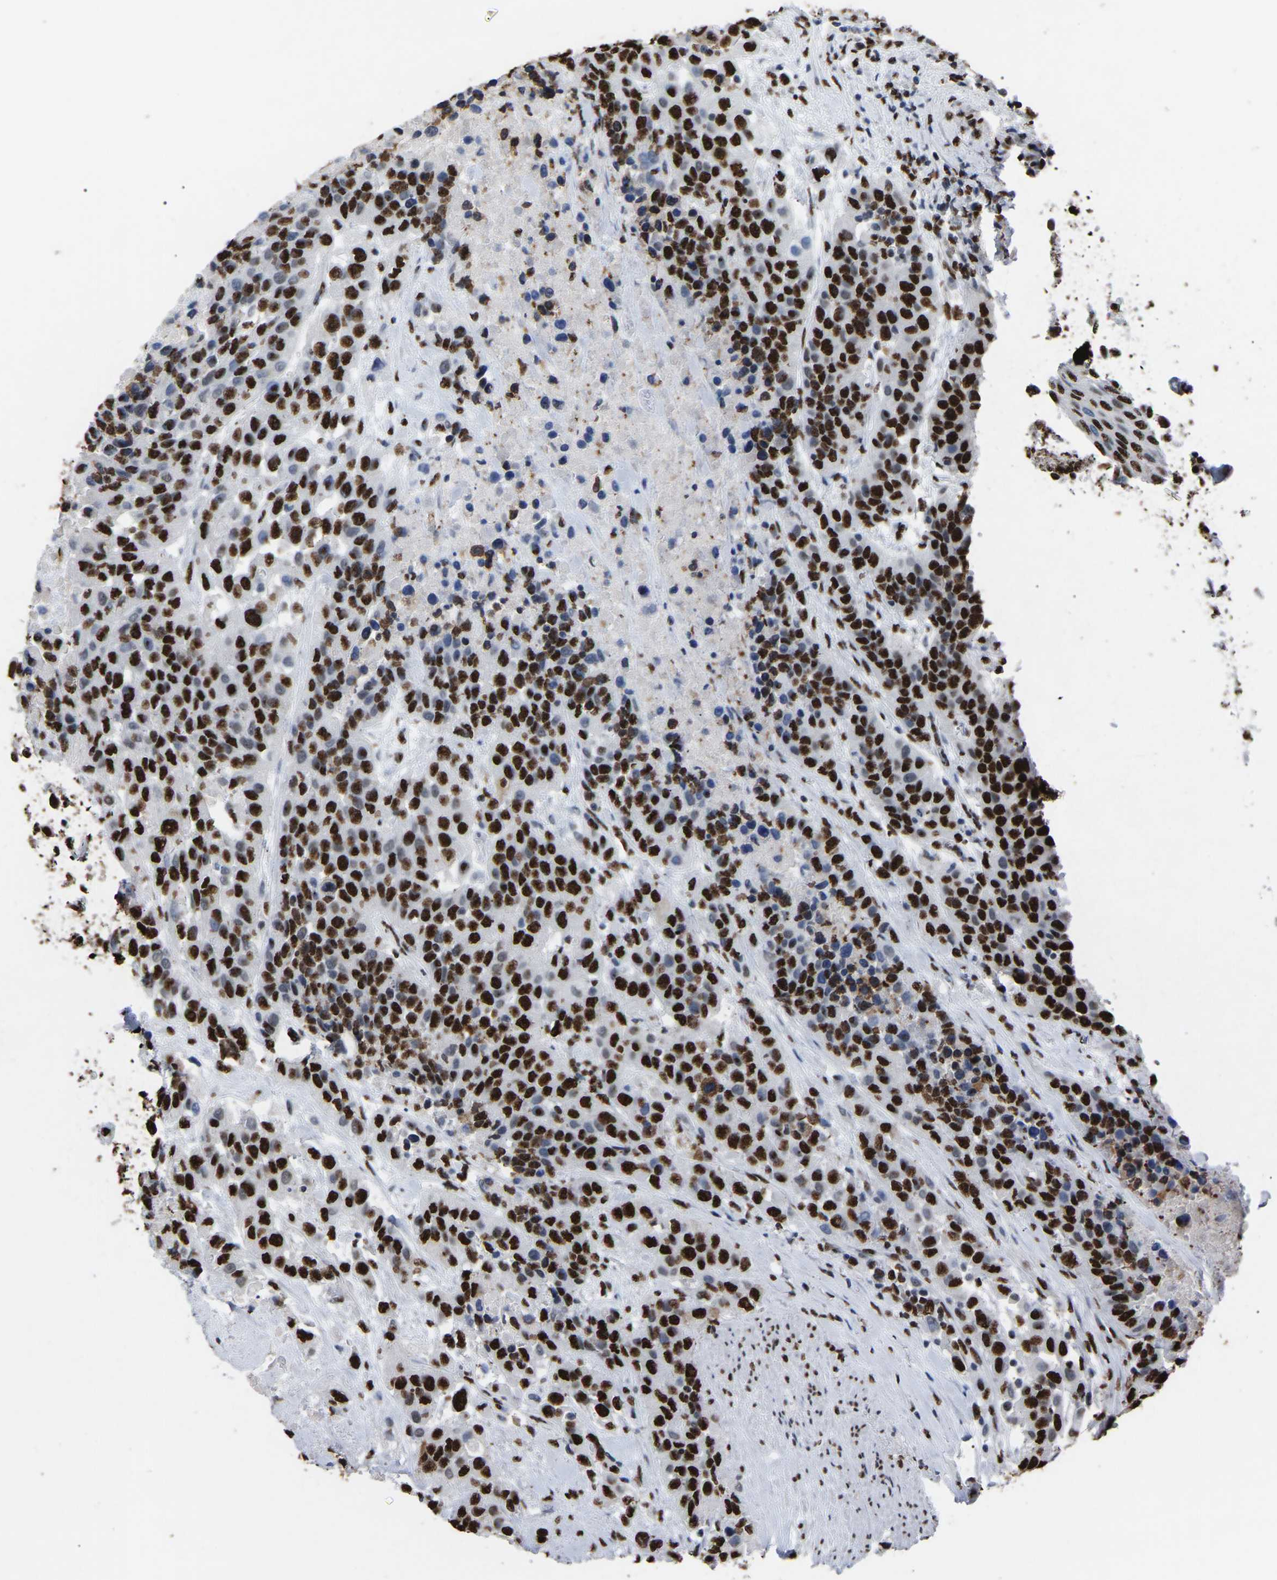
{"staining": {"intensity": "strong", "quantity": ">75%", "location": "nuclear"}, "tissue": "urothelial cancer", "cell_type": "Tumor cells", "image_type": "cancer", "snomed": [{"axis": "morphology", "description": "Urothelial carcinoma, High grade"}, {"axis": "topography", "description": "Urinary bladder"}], "caption": "This histopathology image displays immunohistochemistry staining of human urothelial cancer, with high strong nuclear positivity in approximately >75% of tumor cells.", "gene": "RBL2", "patient": {"sex": "female", "age": 80}}